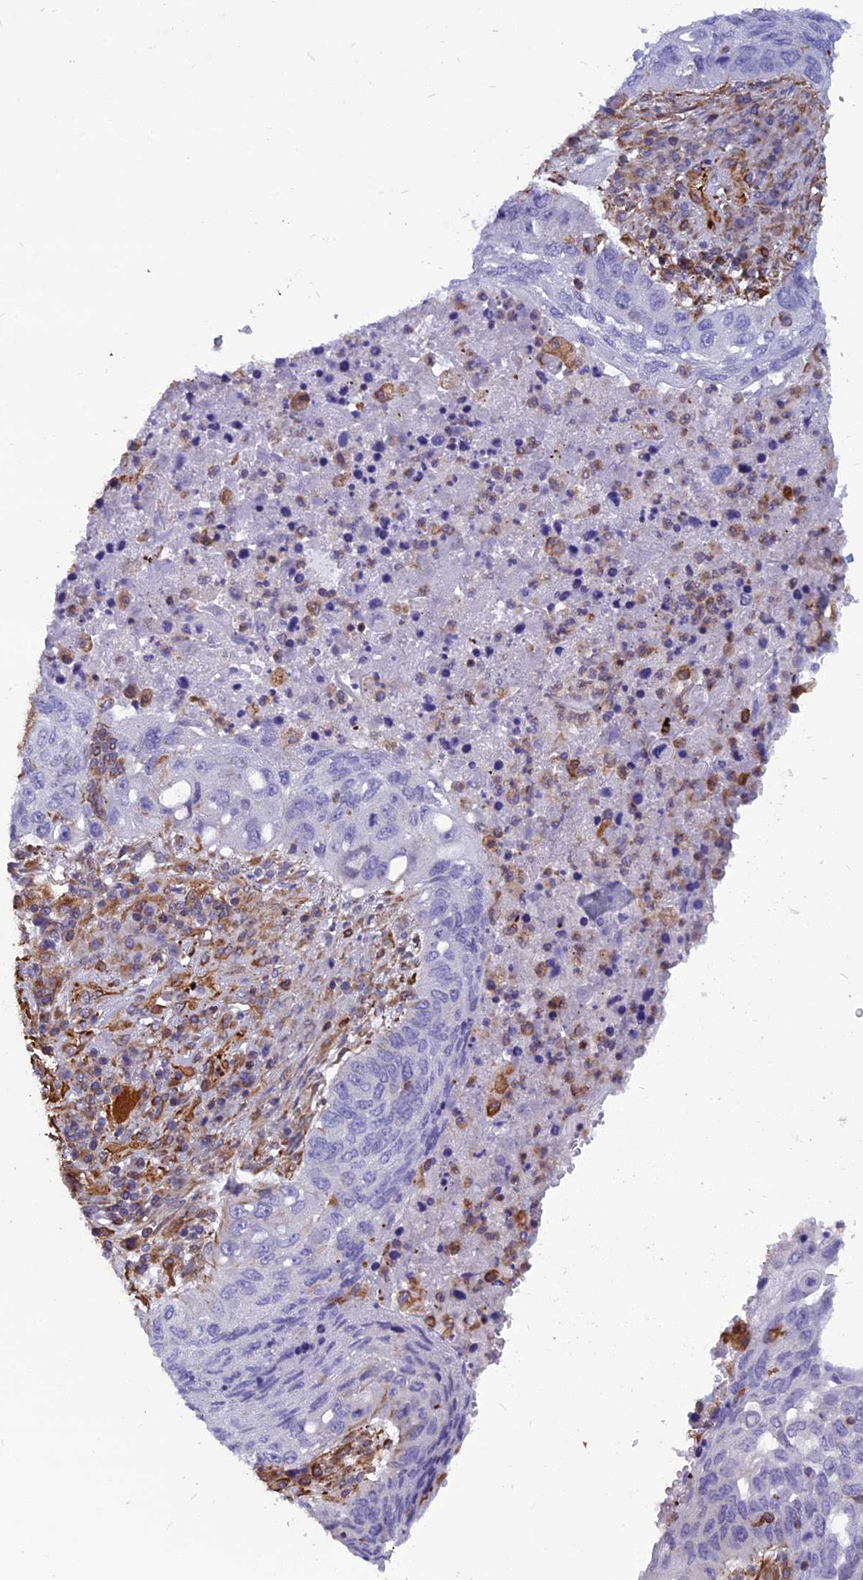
{"staining": {"intensity": "negative", "quantity": "none", "location": "none"}, "tissue": "lung cancer", "cell_type": "Tumor cells", "image_type": "cancer", "snomed": [{"axis": "morphology", "description": "Squamous cell carcinoma, NOS"}, {"axis": "topography", "description": "Lung"}], "caption": "Human lung cancer (squamous cell carcinoma) stained for a protein using immunohistochemistry shows no positivity in tumor cells.", "gene": "PSMD11", "patient": {"sex": "female", "age": 63}}